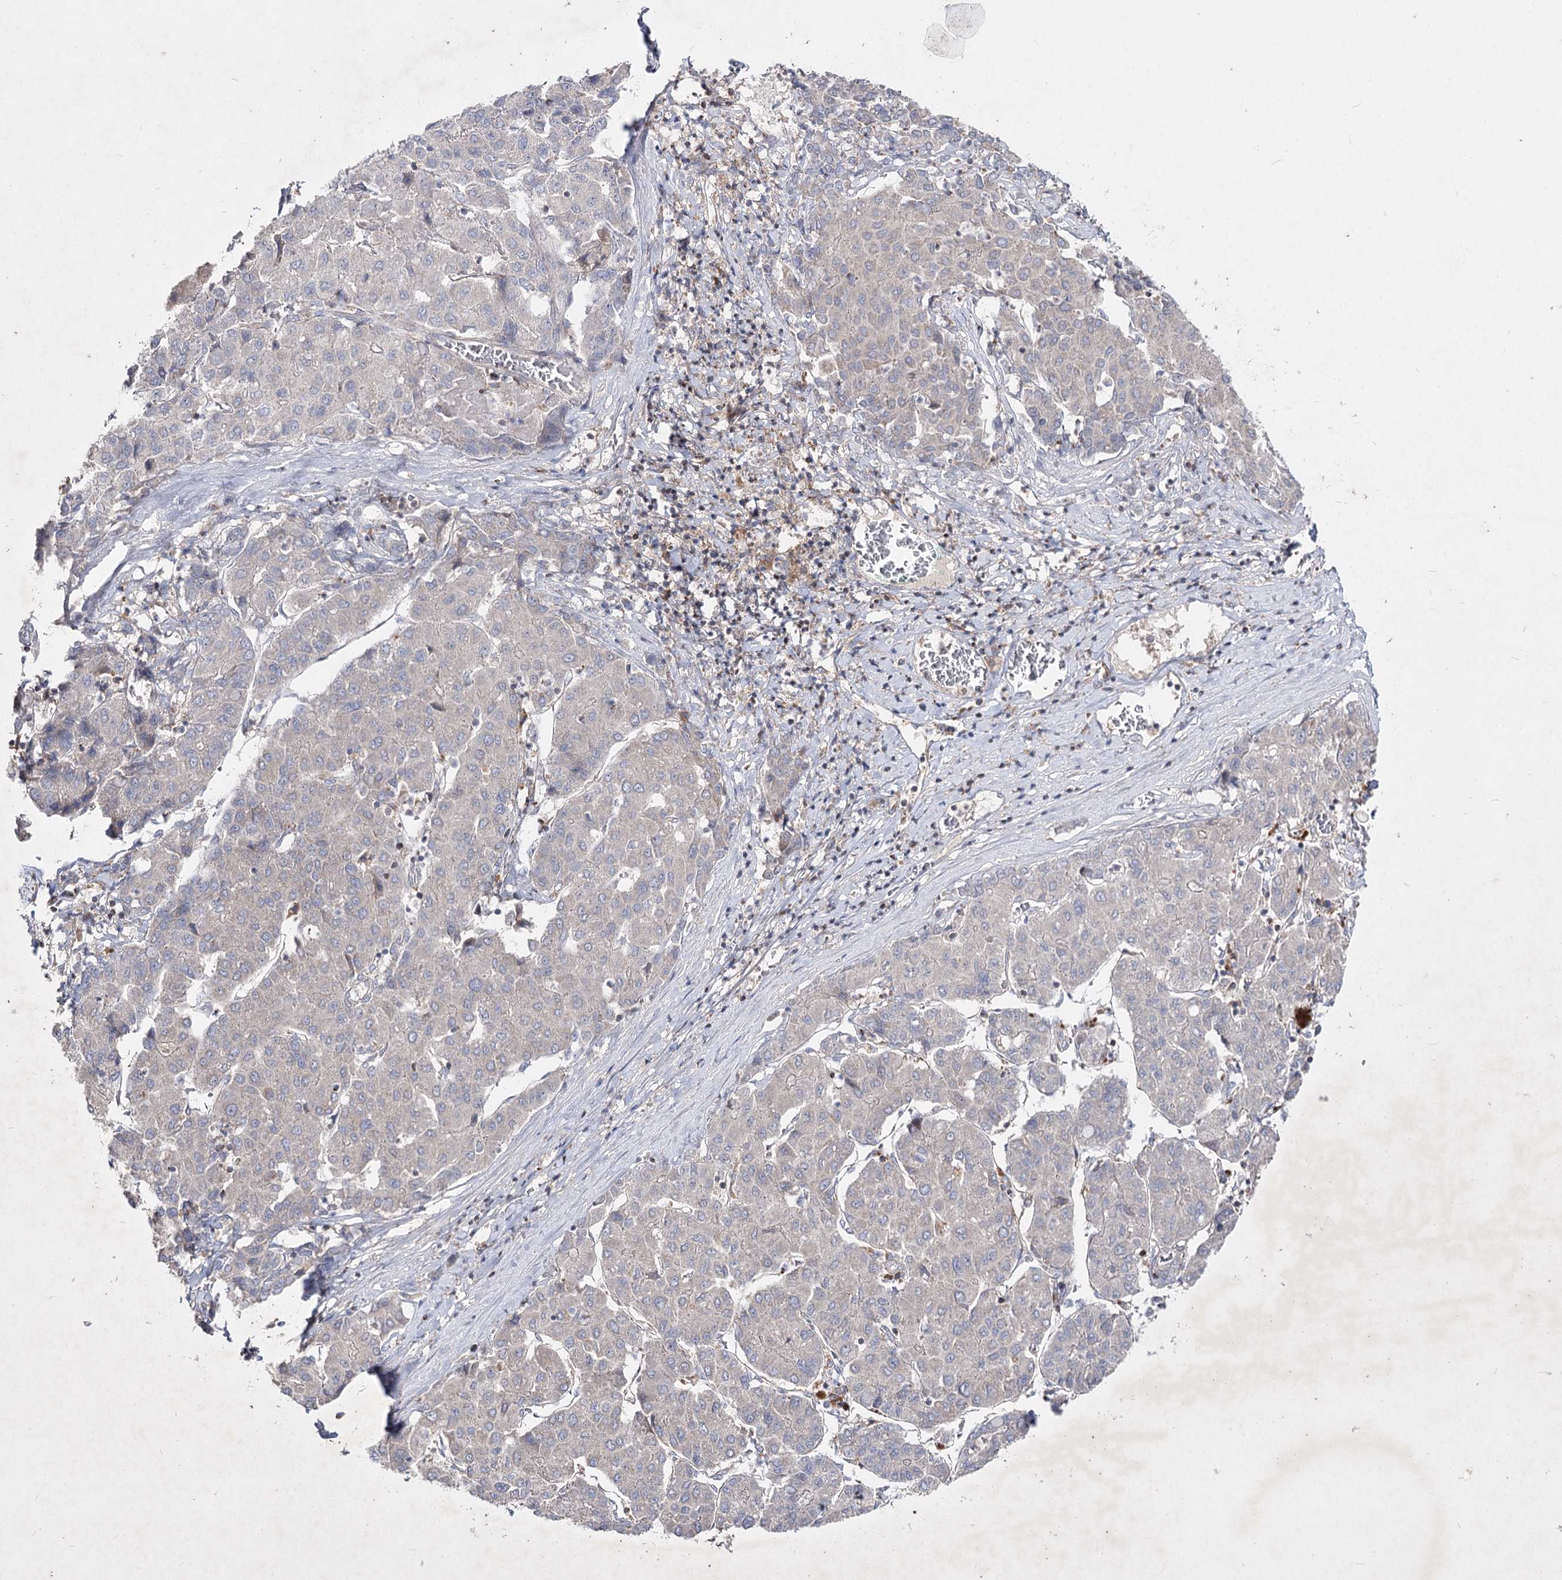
{"staining": {"intensity": "negative", "quantity": "none", "location": "none"}, "tissue": "liver cancer", "cell_type": "Tumor cells", "image_type": "cancer", "snomed": [{"axis": "morphology", "description": "Carcinoma, Hepatocellular, NOS"}, {"axis": "topography", "description": "Liver"}], "caption": "Tumor cells are negative for protein expression in human liver cancer. (DAB (3,3'-diaminobenzidine) immunohistochemistry visualized using brightfield microscopy, high magnification).", "gene": "CIB2", "patient": {"sex": "male", "age": 65}}